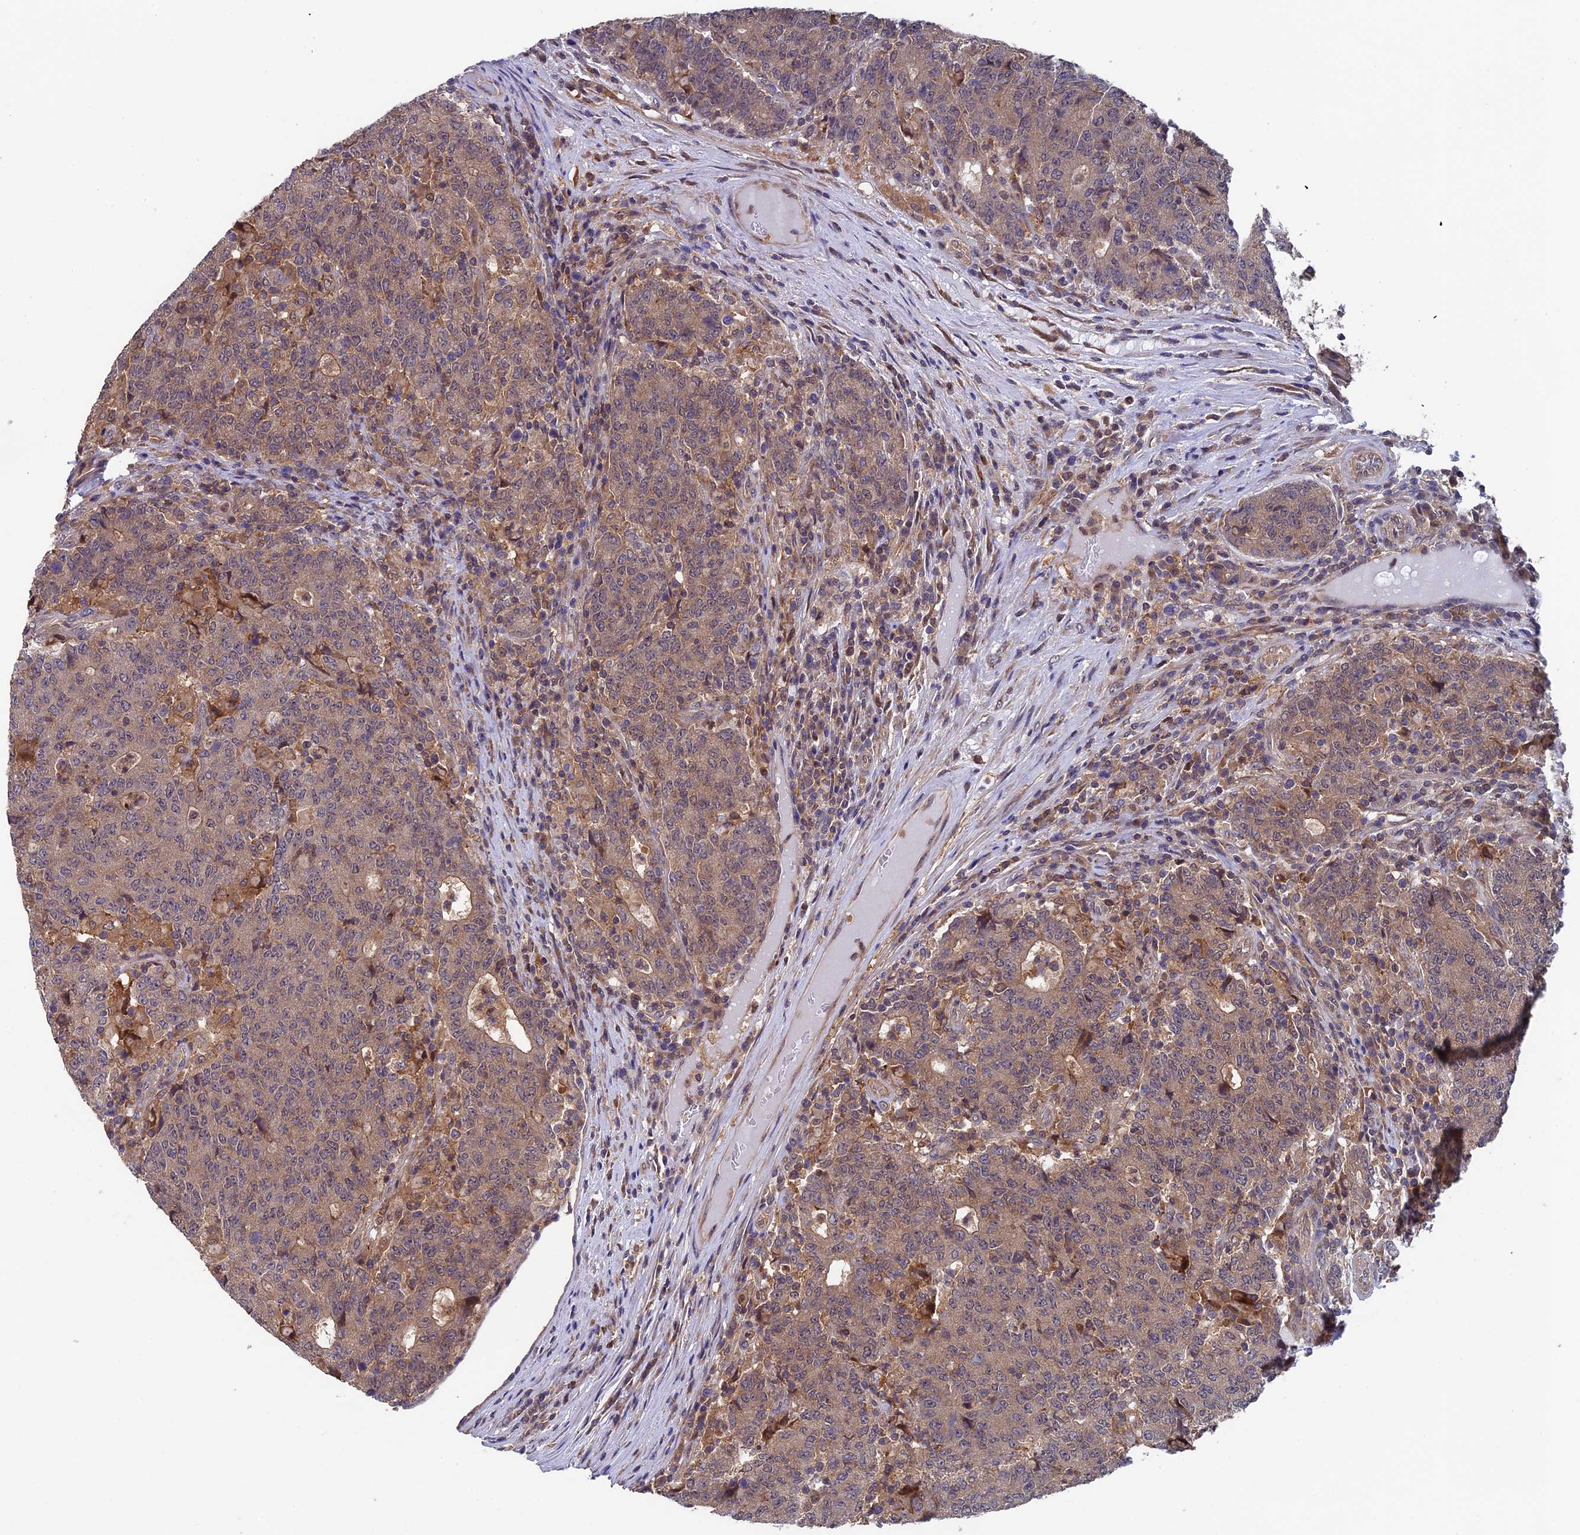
{"staining": {"intensity": "weak", "quantity": ">75%", "location": "cytoplasmic/membranous"}, "tissue": "colorectal cancer", "cell_type": "Tumor cells", "image_type": "cancer", "snomed": [{"axis": "morphology", "description": "Adenocarcinoma, NOS"}, {"axis": "topography", "description": "Colon"}], "caption": "This micrograph exhibits colorectal adenocarcinoma stained with IHC to label a protein in brown. The cytoplasmic/membranous of tumor cells show weak positivity for the protein. Nuclei are counter-stained blue.", "gene": "LCMT1", "patient": {"sex": "female", "age": 75}}